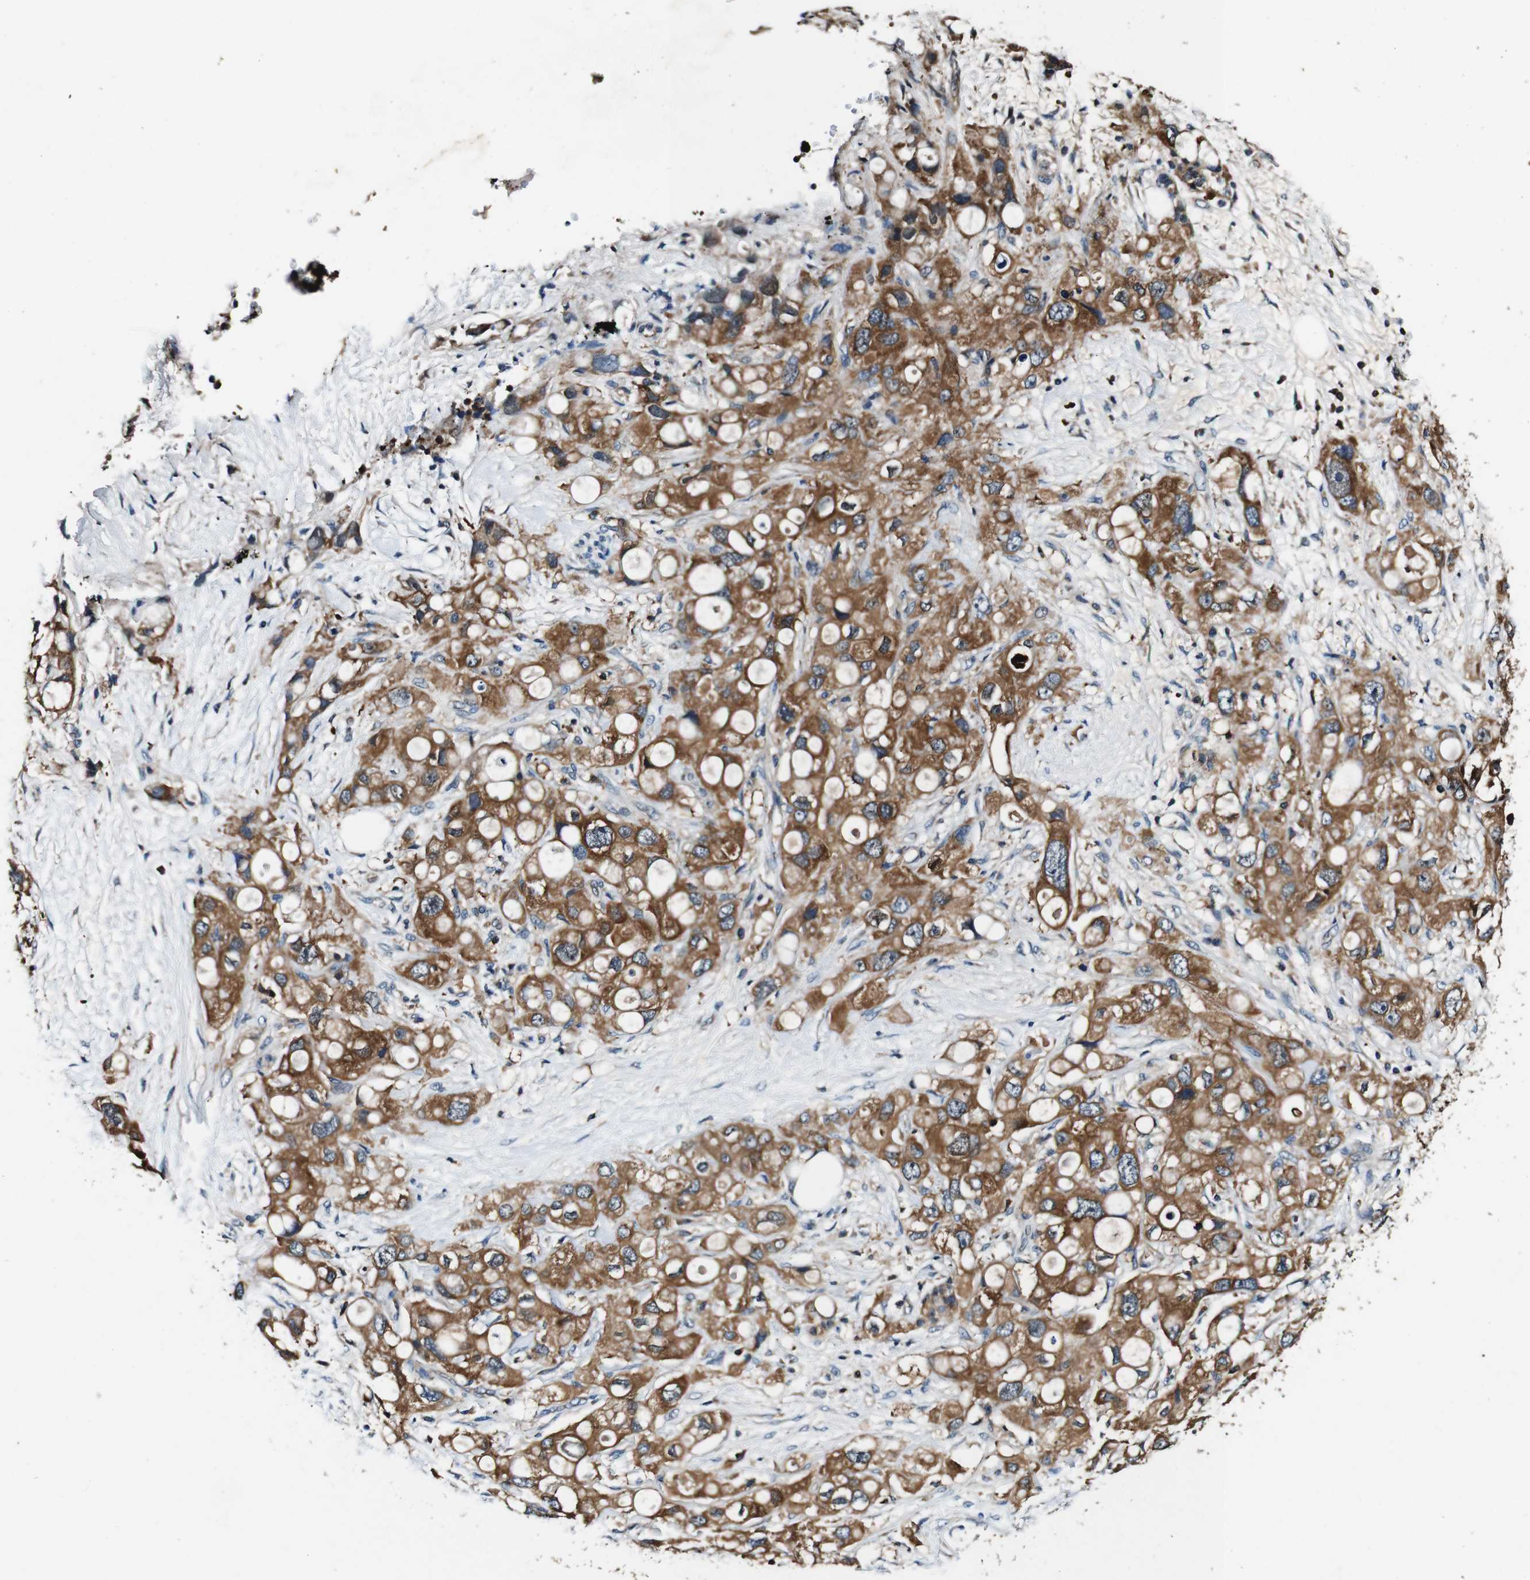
{"staining": {"intensity": "strong", "quantity": ">75%", "location": "cytoplasmic/membranous"}, "tissue": "pancreatic cancer", "cell_type": "Tumor cells", "image_type": "cancer", "snomed": [{"axis": "morphology", "description": "Adenocarcinoma, NOS"}, {"axis": "topography", "description": "Pancreas"}], "caption": "Strong cytoplasmic/membranous positivity for a protein is seen in about >75% of tumor cells of pancreatic adenocarcinoma using immunohistochemistry.", "gene": "RHOT2", "patient": {"sex": "female", "age": 56}}